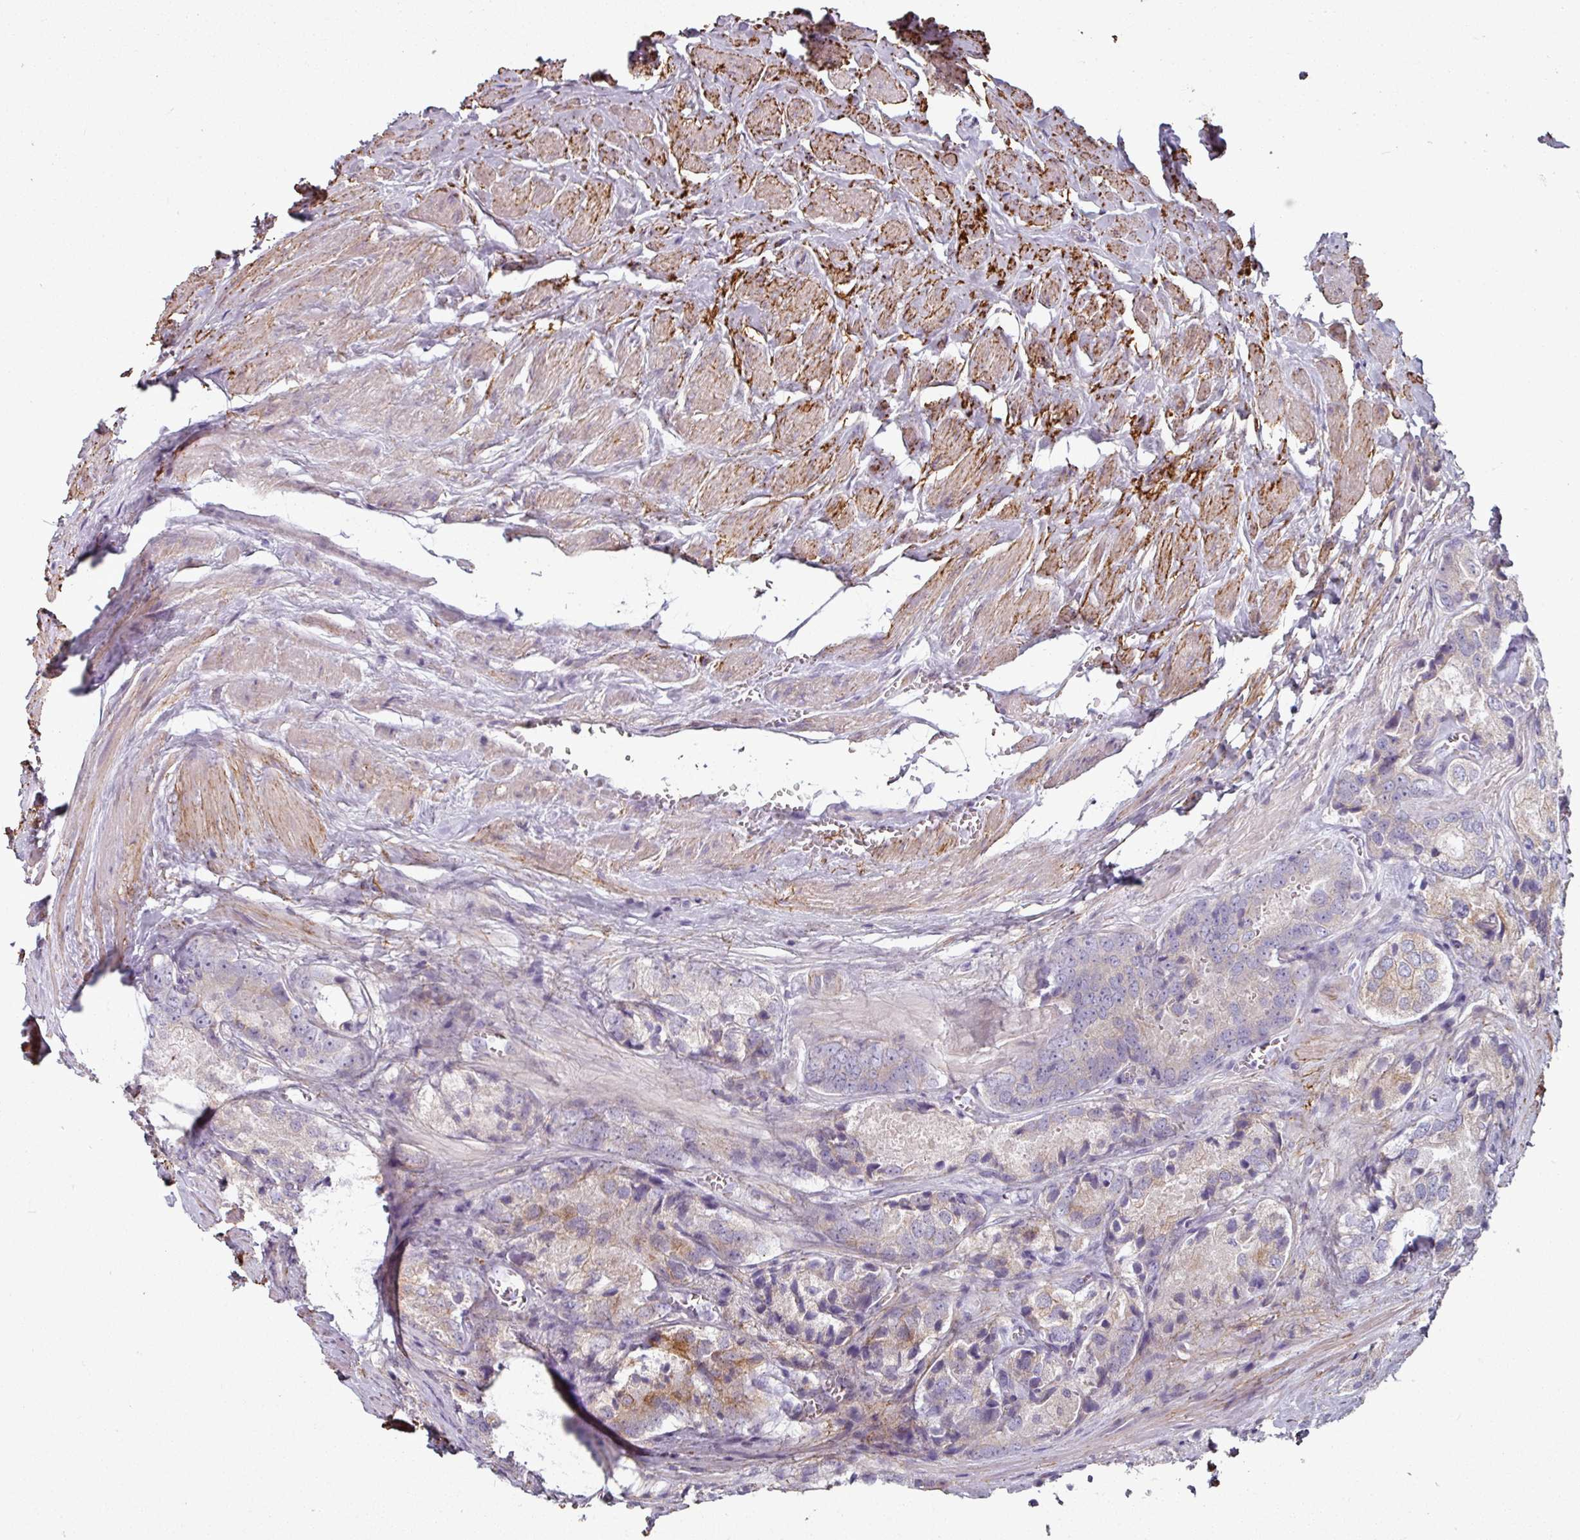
{"staining": {"intensity": "moderate", "quantity": "<25%", "location": "cytoplasmic/membranous"}, "tissue": "prostate cancer", "cell_type": "Tumor cells", "image_type": "cancer", "snomed": [{"axis": "morphology", "description": "Adenocarcinoma, Low grade"}, {"axis": "topography", "description": "Prostate"}], "caption": "IHC micrograph of prostate adenocarcinoma (low-grade) stained for a protein (brown), which shows low levels of moderate cytoplasmic/membranous positivity in approximately <25% of tumor cells.", "gene": "MTMR14", "patient": {"sex": "male", "age": 68}}